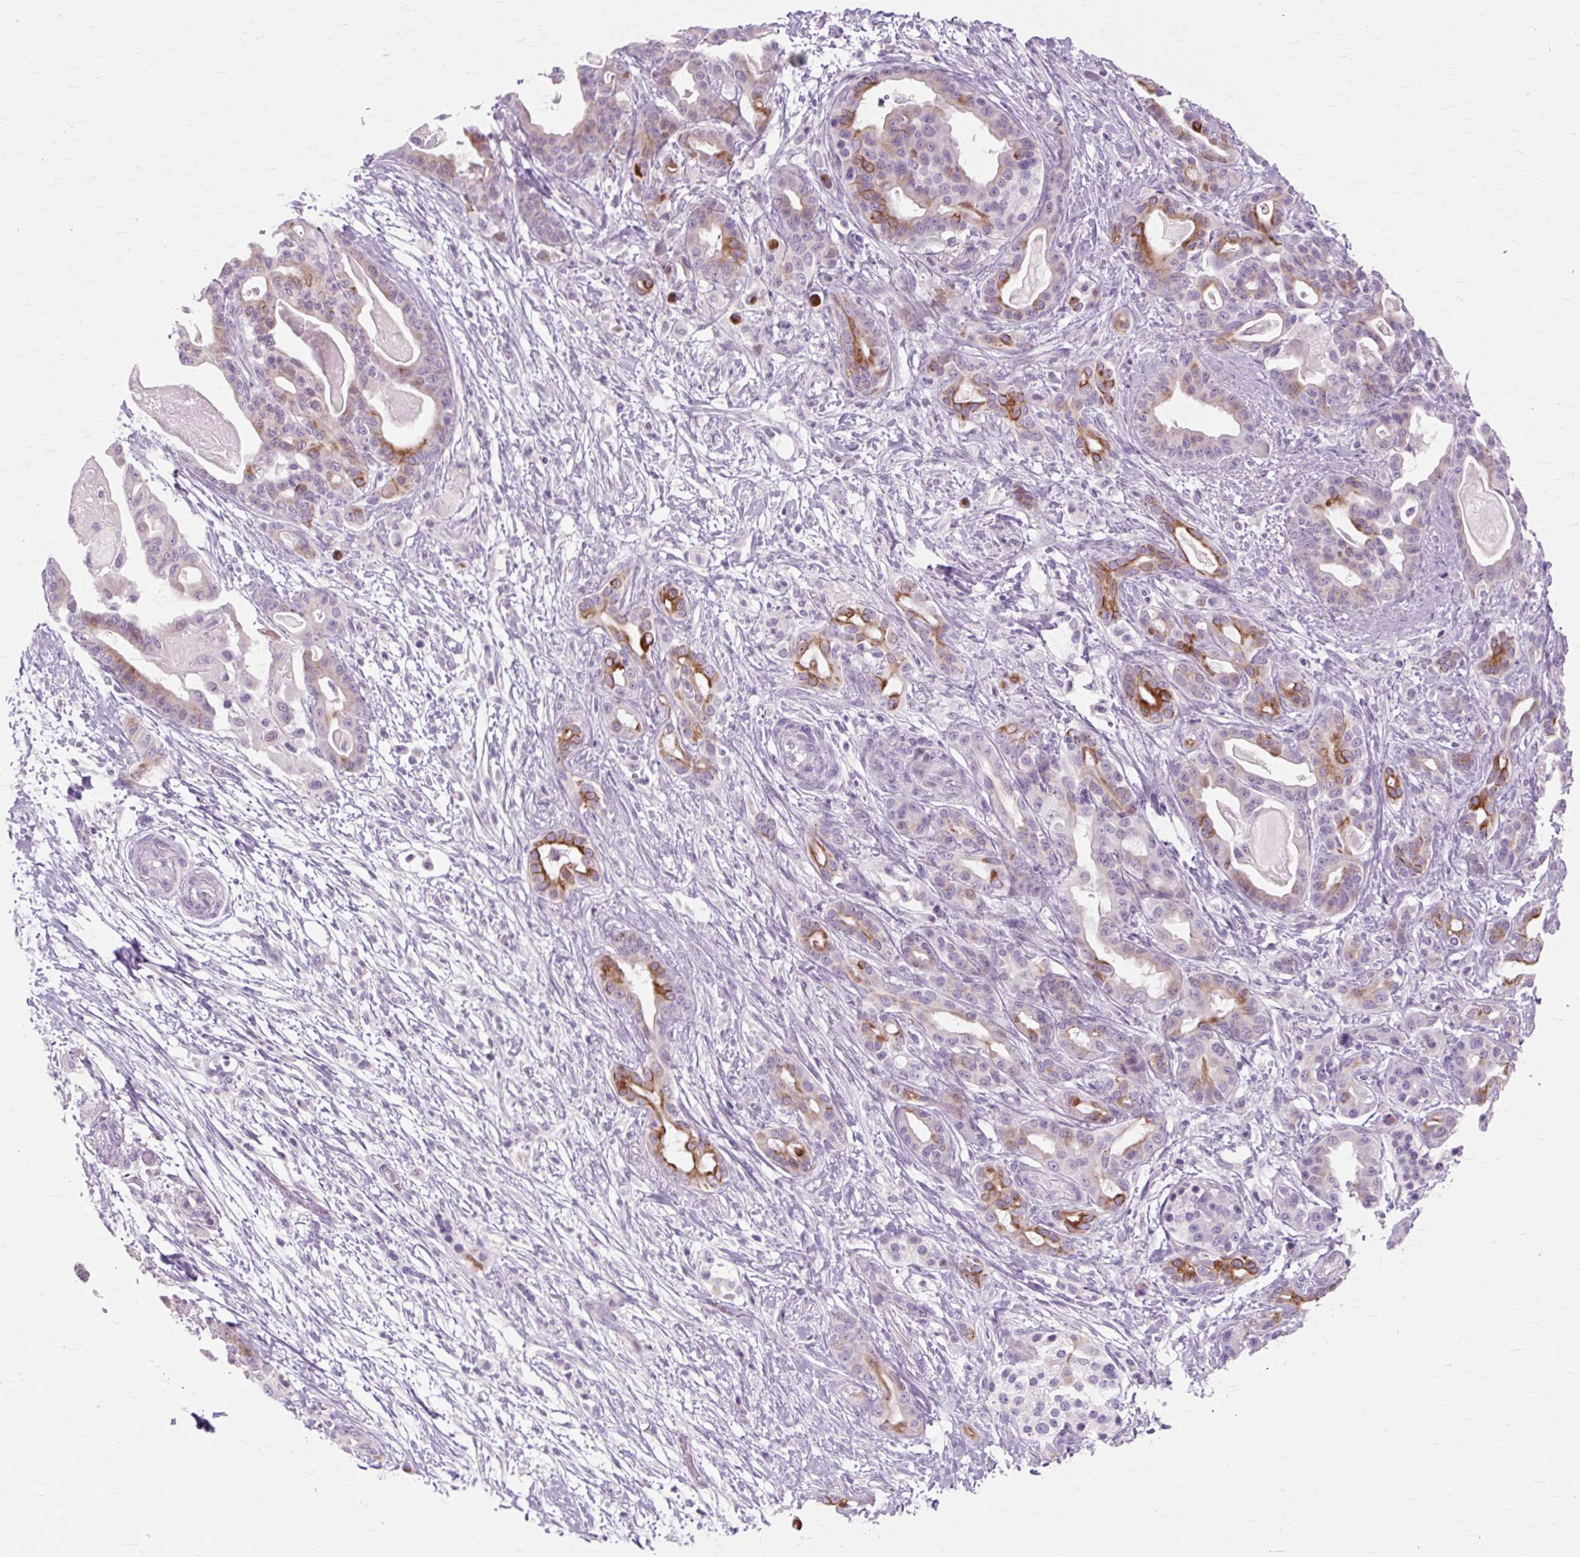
{"staining": {"intensity": "strong", "quantity": "25%-75%", "location": "cytoplasmic/membranous"}, "tissue": "pancreatic cancer", "cell_type": "Tumor cells", "image_type": "cancer", "snomed": [{"axis": "morphology", "description": "Adenocarcinoma, NOS"}, {"axis": "topography", "description": "Pancreas"}], "caption": "Brown immunohistochemical staining in human pancreatic adenocarcinoma exhibits strong cytoplasmic/membranous positivity in approximately 25%-75% of tumor cells. The staining is performed using DAB (3,3'-diaminobenzidine) brown chromogen to label protein expression. The nuclei are counter-stained blue using hematoxylin.", "gene": "IRX2", "patient": {"sex": "male", "age": 63}}